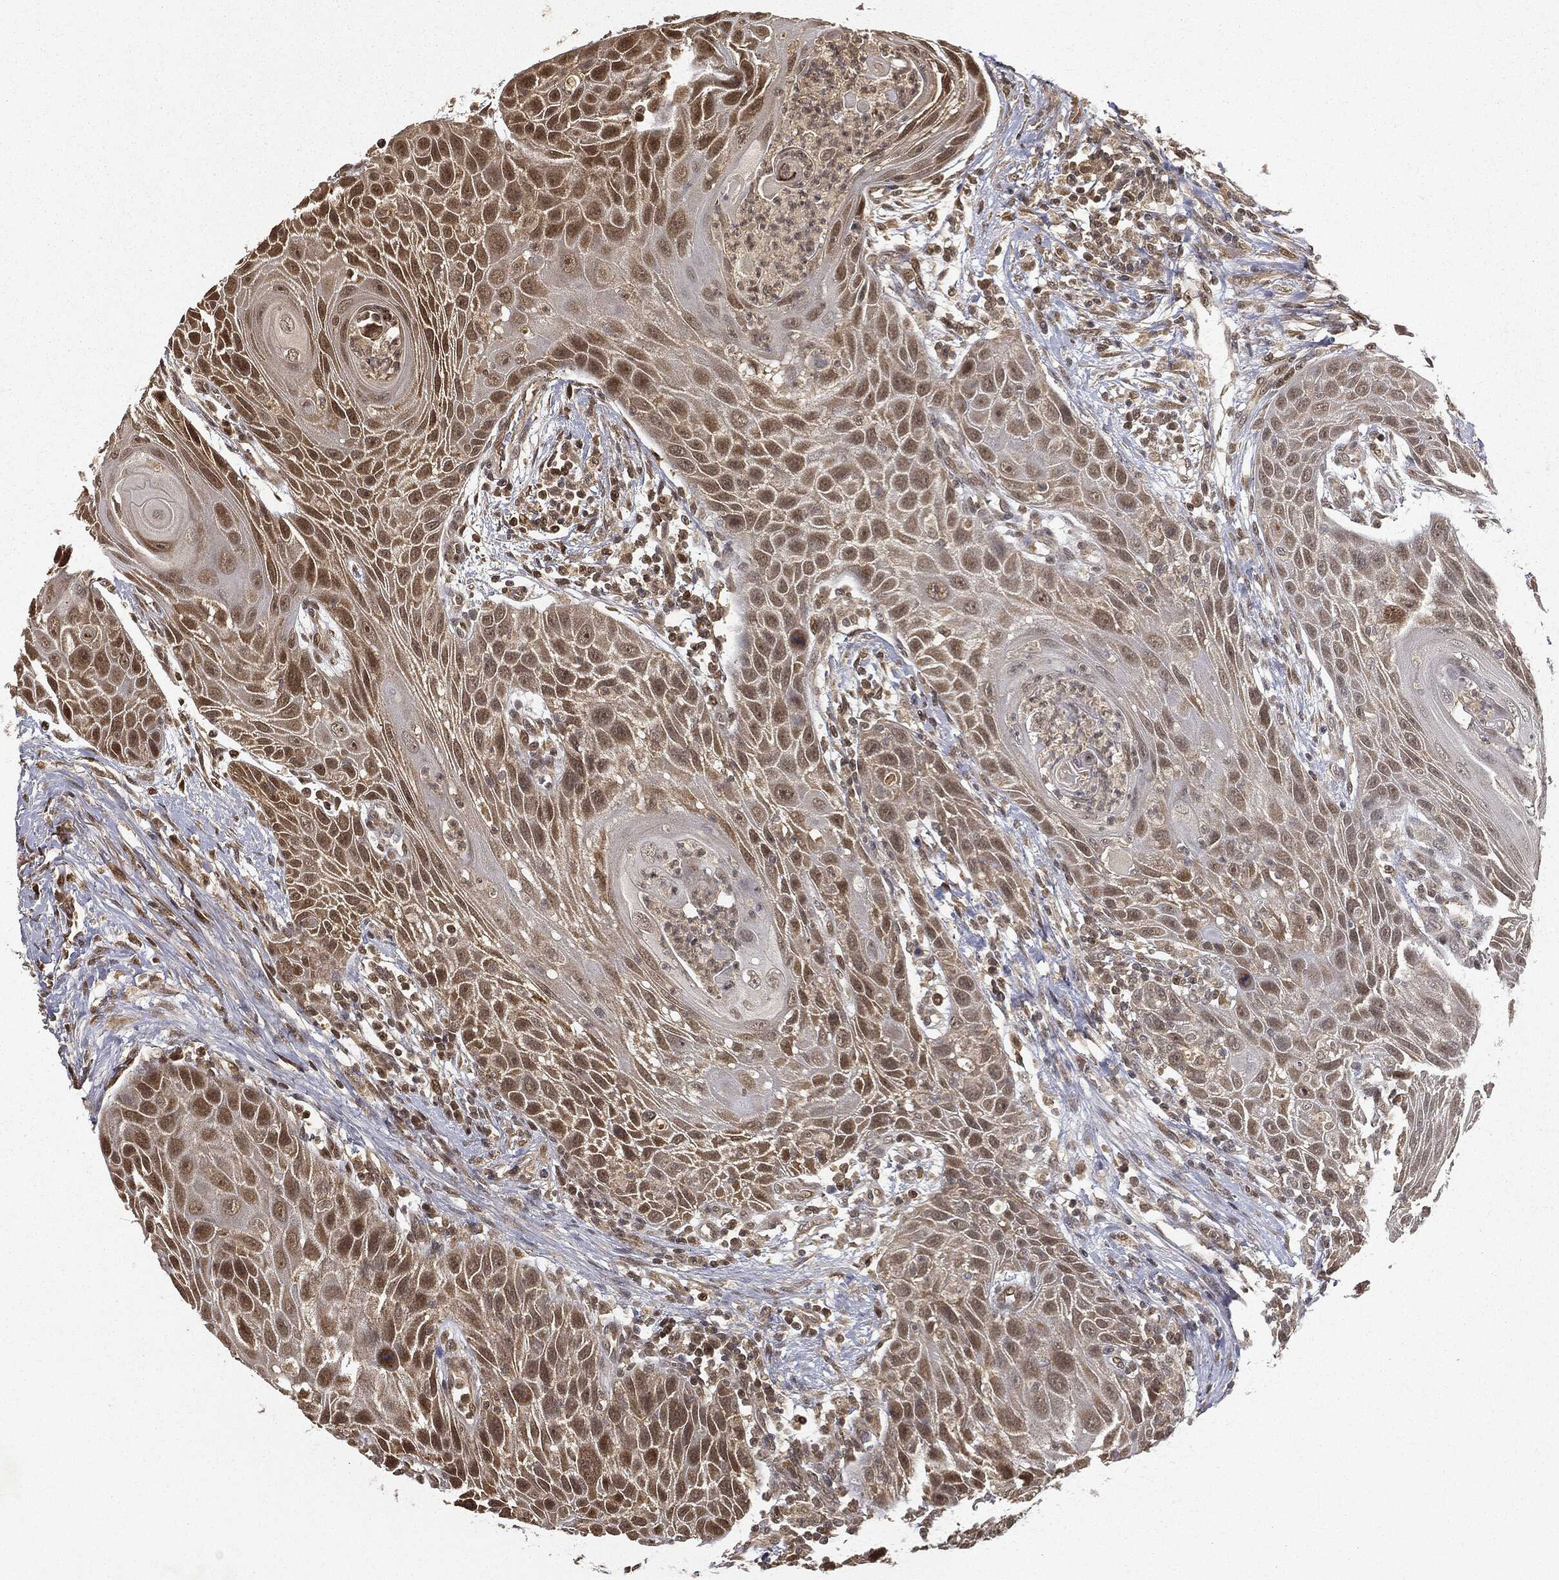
{"staining": {"intensity": "moderate", "quantity": "25%-75%", "location": "nuclear"}, "tissue": "head and neck cancer", "cell_type": "Tumor cells", "image_type": "cancer", "snomed": [{"axis": "morphology", "description": "Squamous cell carcinoma, NOS"}, {"axis": "topography", "description": "Head-Neck"}], "caption": "IHC image of human head and neck cancer (squamous cell carcinoma) stained for a protein (brown), which exhibits medium levels of moderate nuclear staining in about 25%-75% of tumor cells.", "gene": "ZNHIT6", "patient": {"sex": "male", "age": 69}}